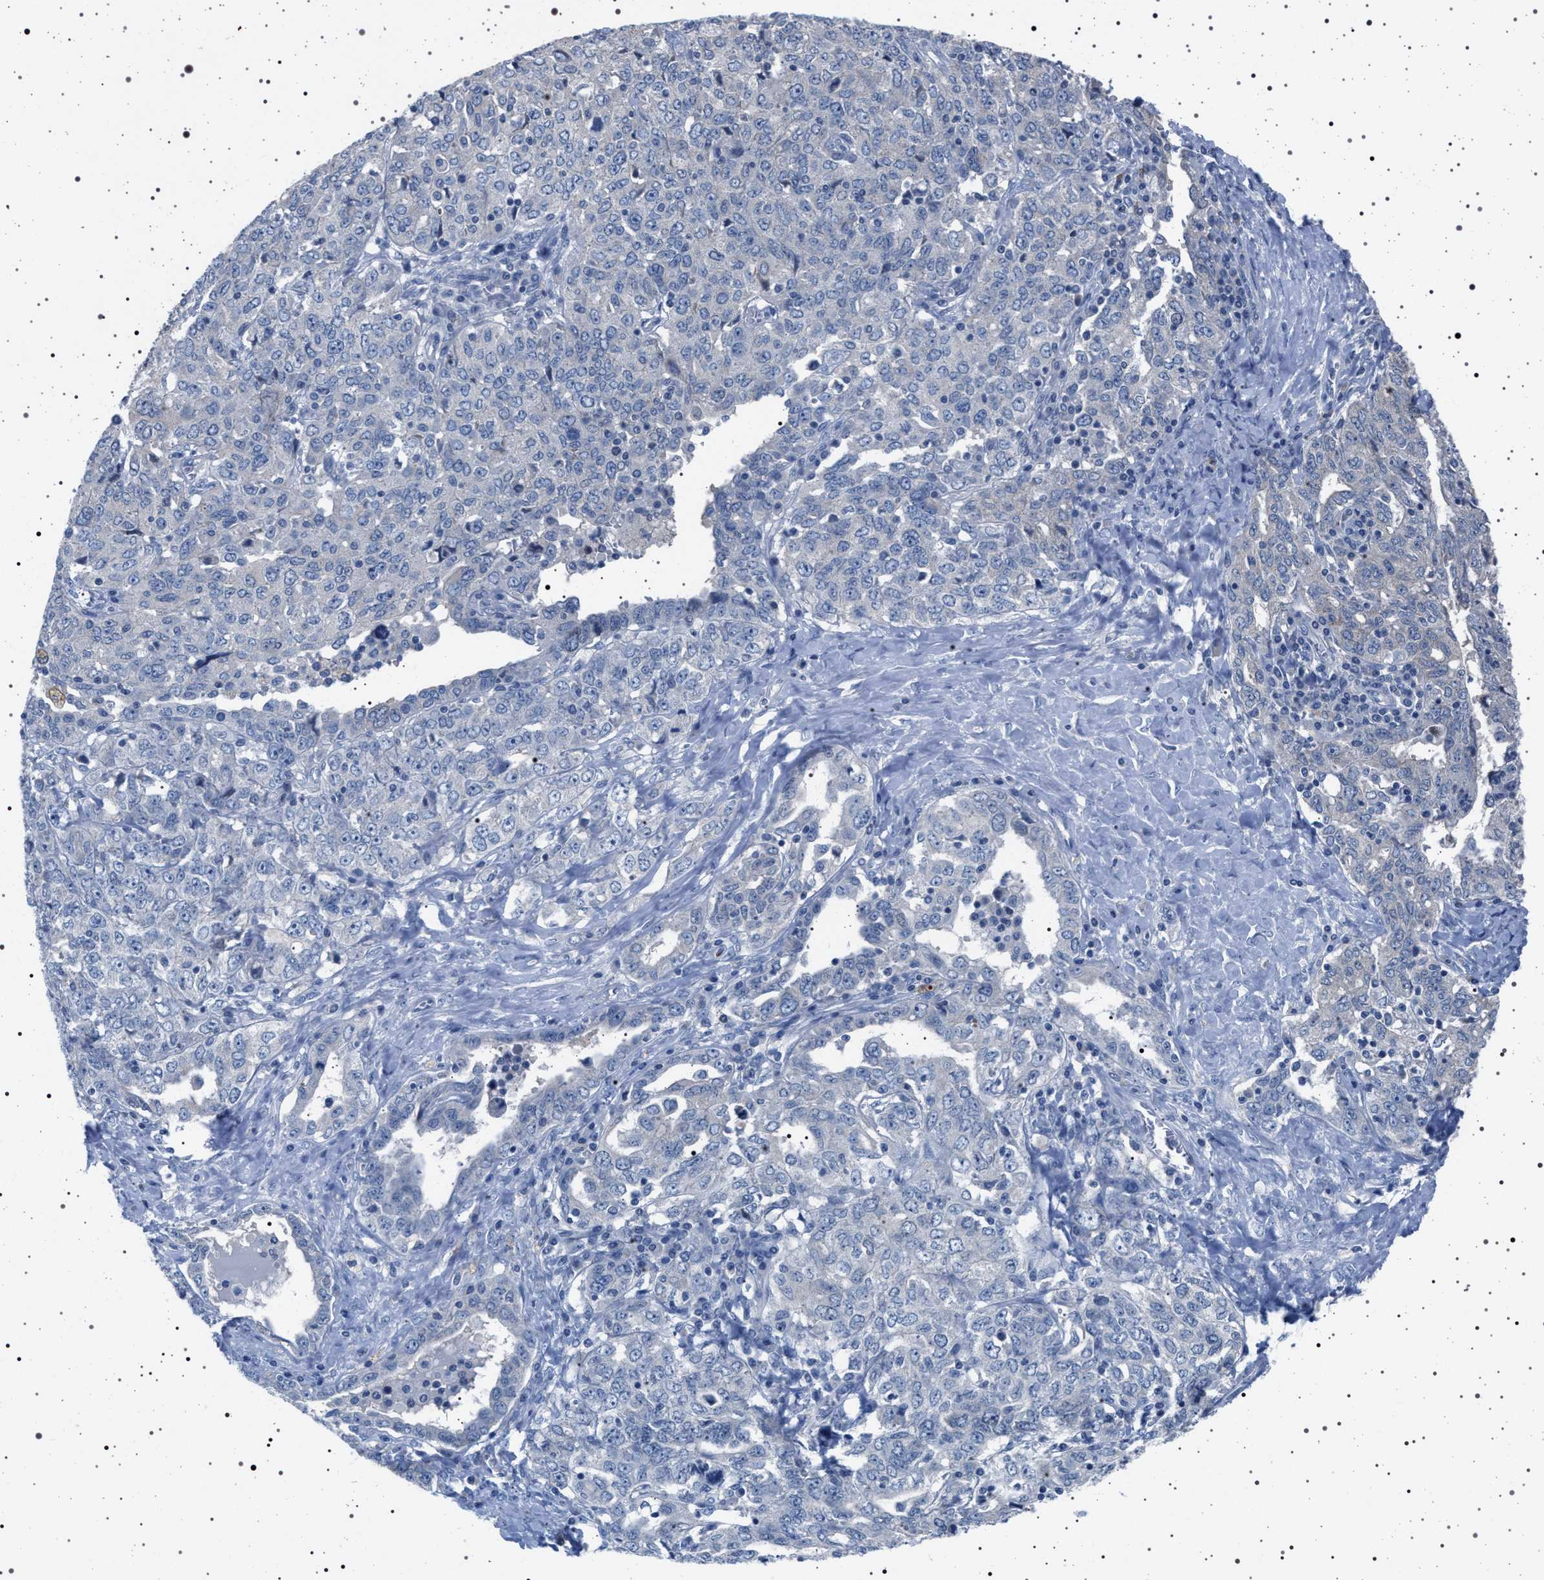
{"staining": {"intensity": "negative", "quantity": "none", "location": "none"}, "tissue": "ovarian cancer", "cell_type": "Tumor cells", "image_type": "cancer", "snomed": [{"axis": "morphology", "description": "Carcinoma, endometroid"}, {"axis": "topography", "description": "Ovary"}], "caption": "IHC image of neoplastic tissue: ovarian cancer (endometroid carcinoma) stained with DAB shows no significant protein staining in tumor cells.", "gene": "NAT9", "patient": {"sex": "female", "age": 62}}